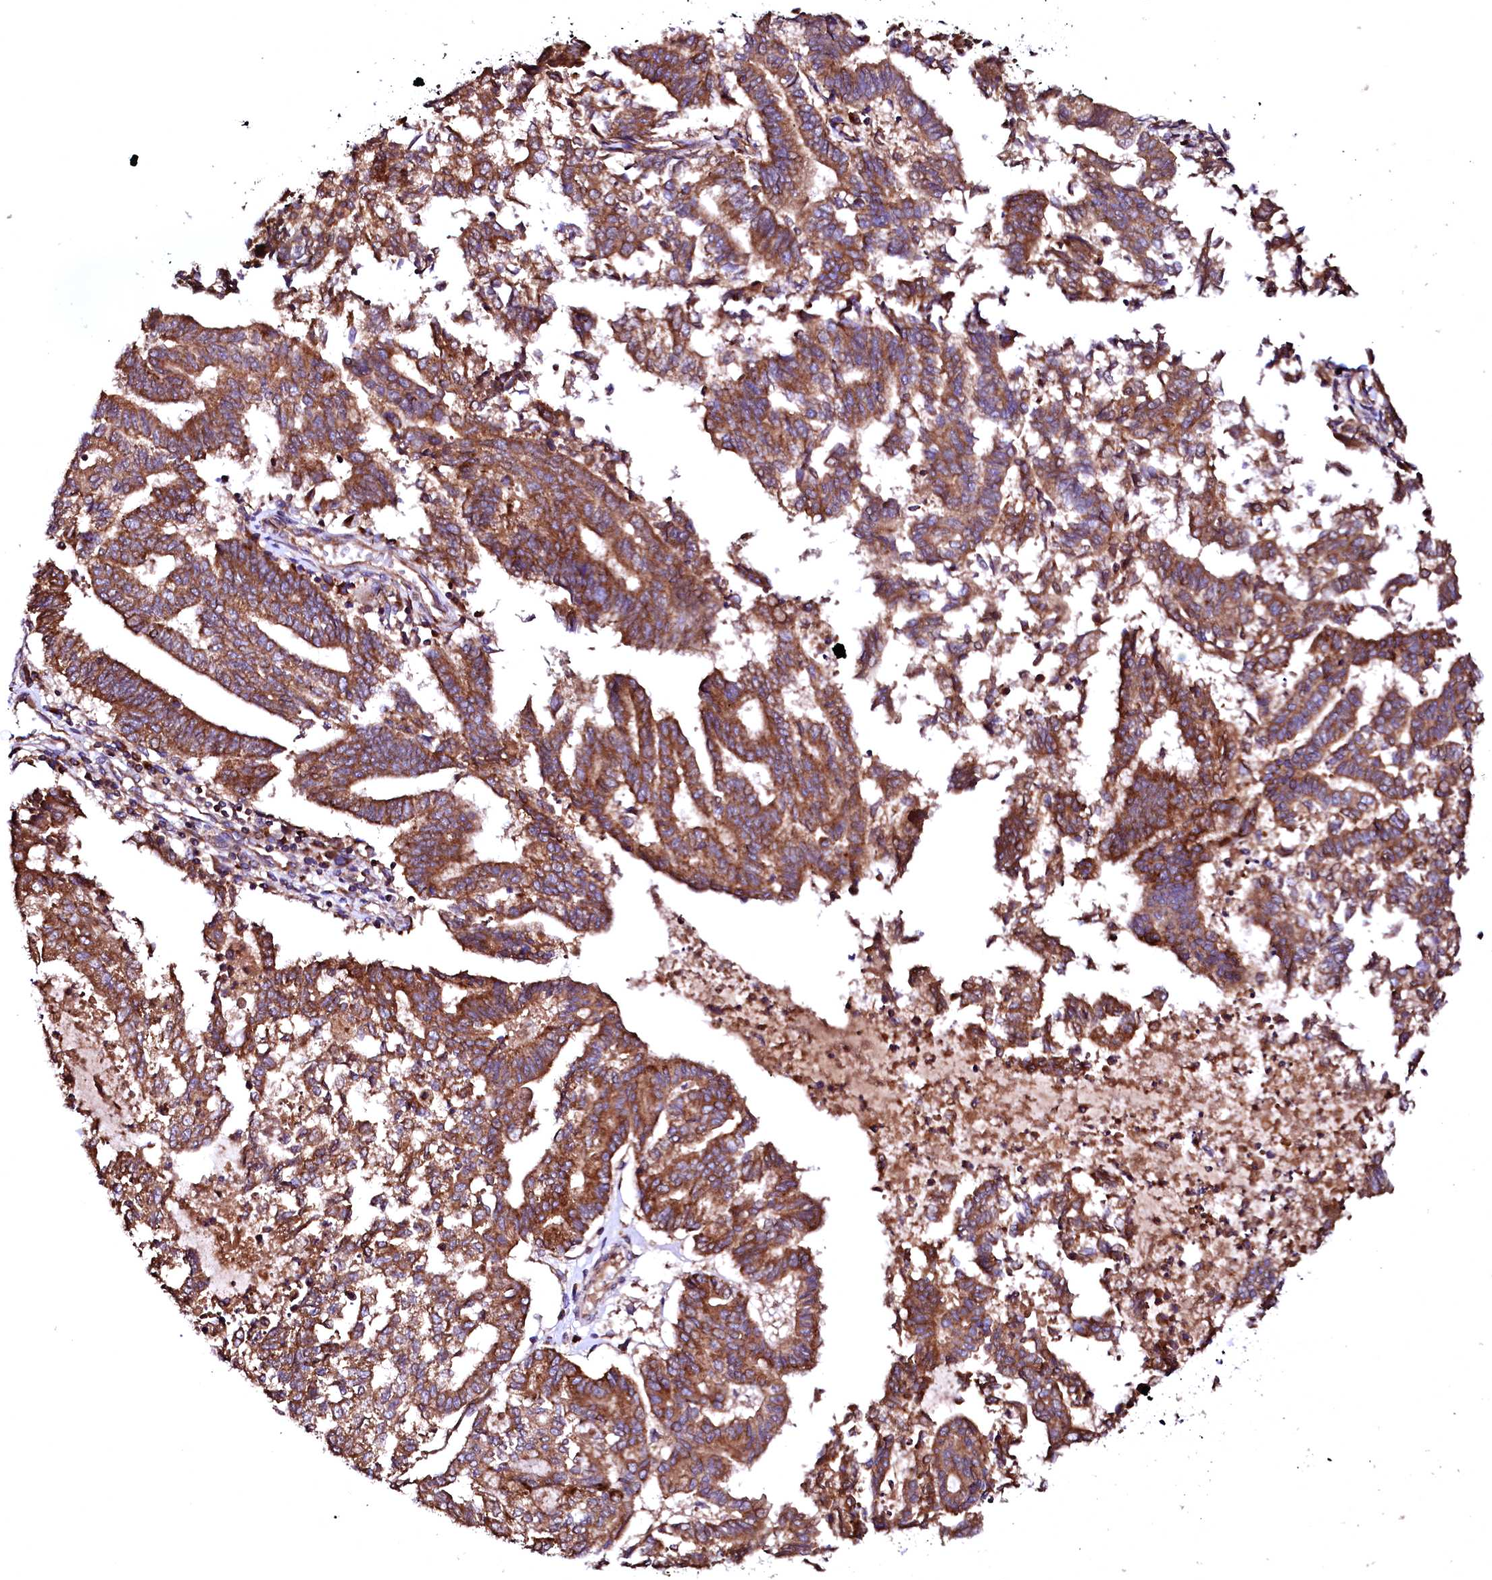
{"staining": {"intensity": "strong", "quantity": ">75%", "location": "cytoplasmic/membranous"}, "tissue": "endometrial cancer", "cell_type": "Tumor cells", "image_type": "cancer", "snomed": [{"axis": "morphology", "description": "Adenocarcinoma, NOS"}, {"axis": "topography", "description": "Endometrium"}], "caption": "Tumor cells demonstrate high levels of strong cytoplasmic/membranous expression in about >75% of cells in human endometrial adenocarcinoma.", "gene": "ST3GAL1", "patient": {"sex": "female", "age": 79}}